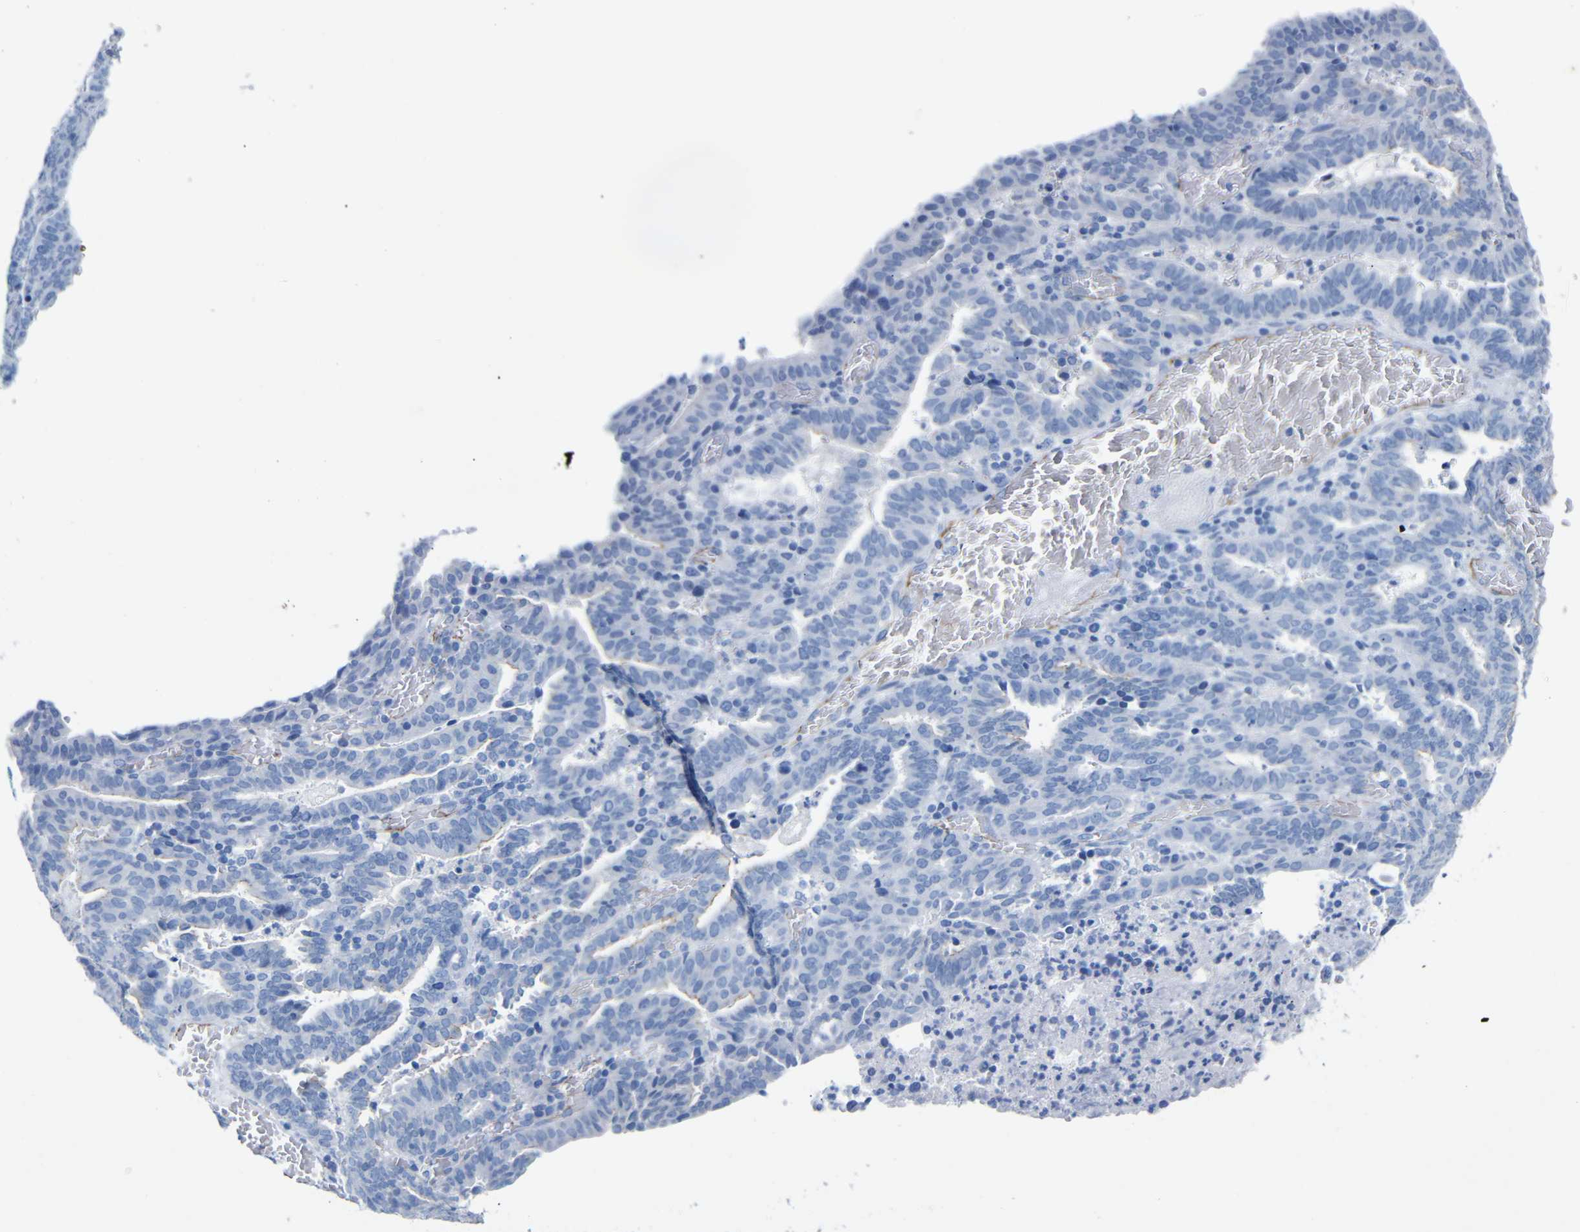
{"staining": {"intensity": "negative", "quantity": "none", "location": "none"}, "tissue": "endometrial cancer", "cell_type": "Tumor cells", "image_type": "cancer", "snomed": [{"axis": "morphology", "description": "Adenocarcinoma, NOS"}, {"axis": "topography", "description": "Uterus"}], "caption": "Immunohistochemical staining of human endometrial adenocarcinoma shows no significant positivity in tumor cells.", "gene": "CGNL1", "patient": {"sex": "female", "age": 83}}